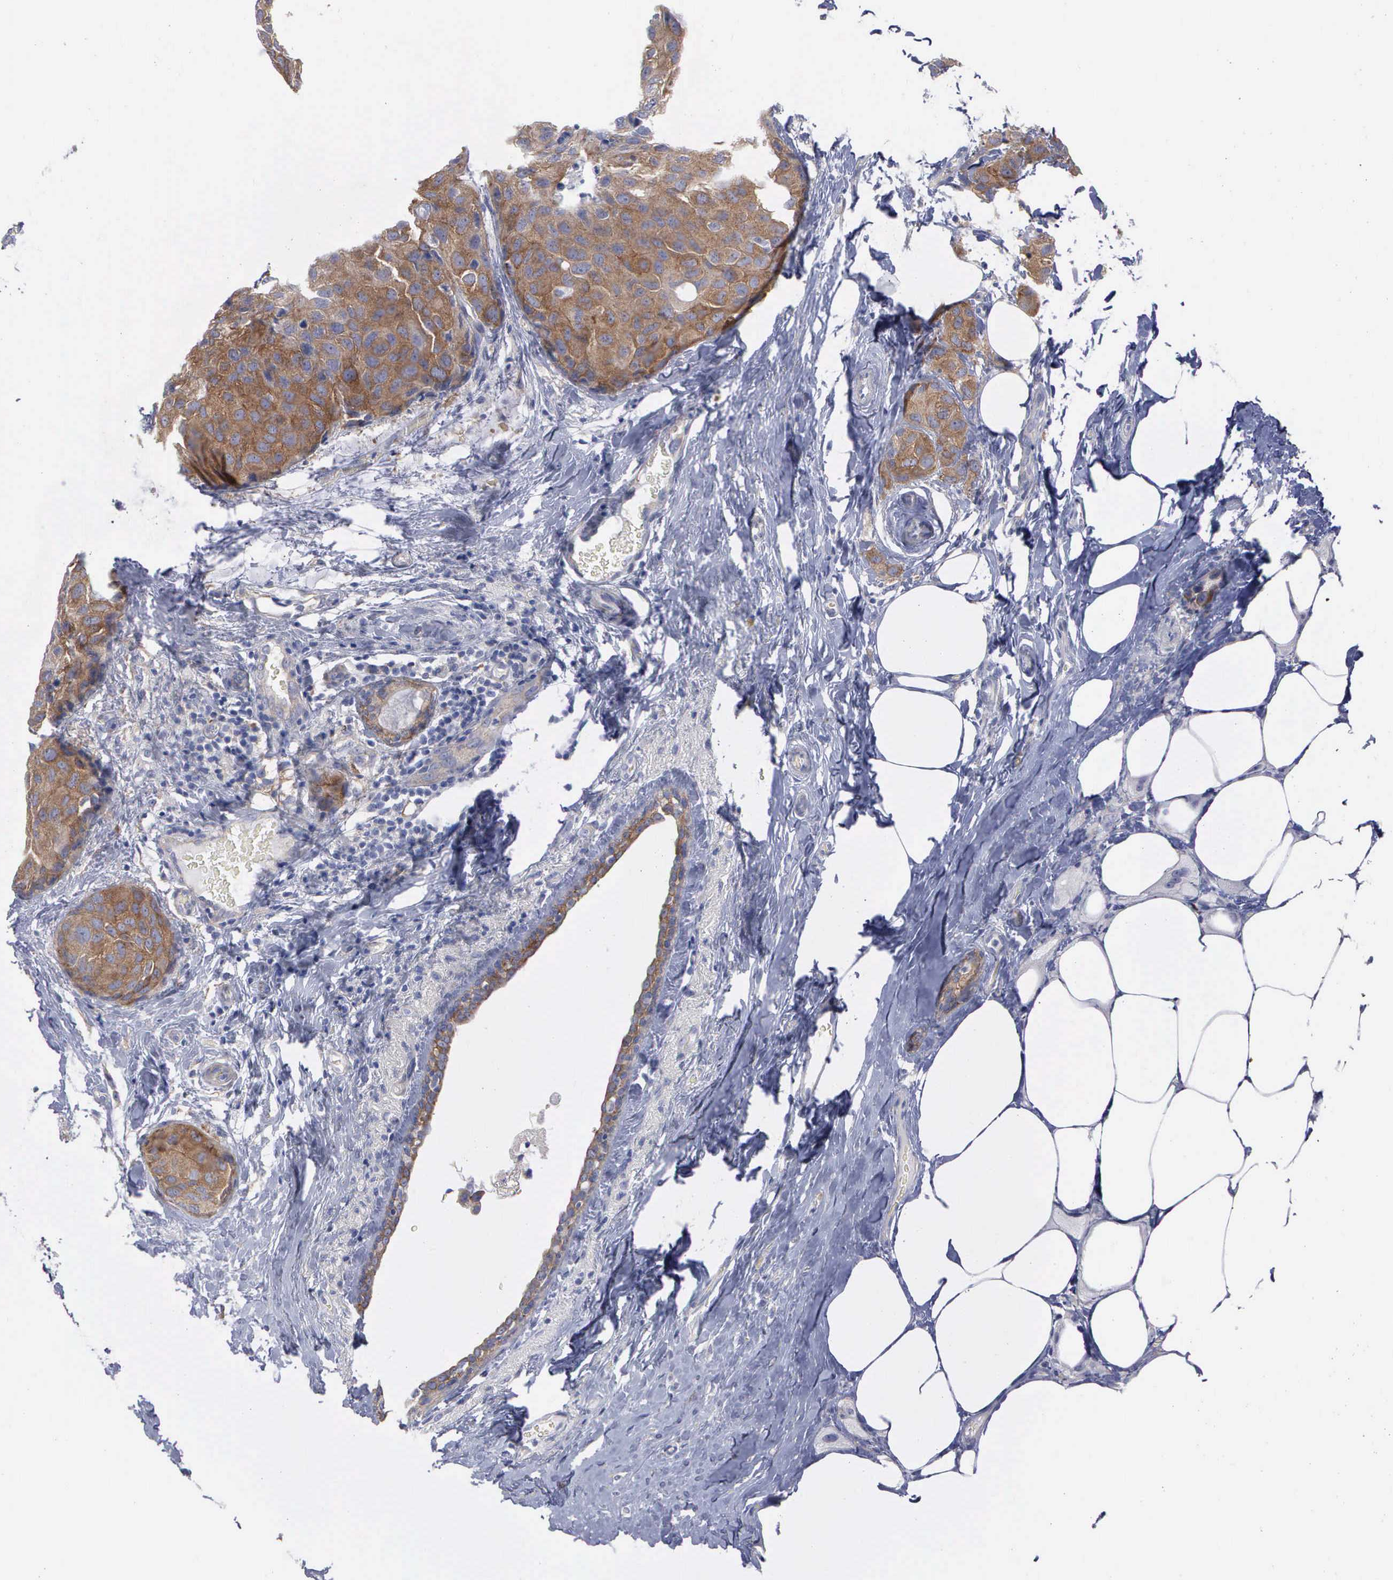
{"staining": {"intensity": "strong", "quantity": ">75%", "location": "cytoplasmic/membranous"}, "tissue": "breast cancer", "cell_type": "Tumor cells", "image_type": "cancer", "snomed": [{"axis": "morphology", "description": "Duct carcinoma"}, {"axis": "topography", "description": "Breast"}], "caption": "Infiltrating ductal carcinoma (breast) stained for a protein shows strong cytoplasmic/membranous positivity in tumor cells.", "gene": "CEP170B", "patient": {"sex": "female", "age": 68}}